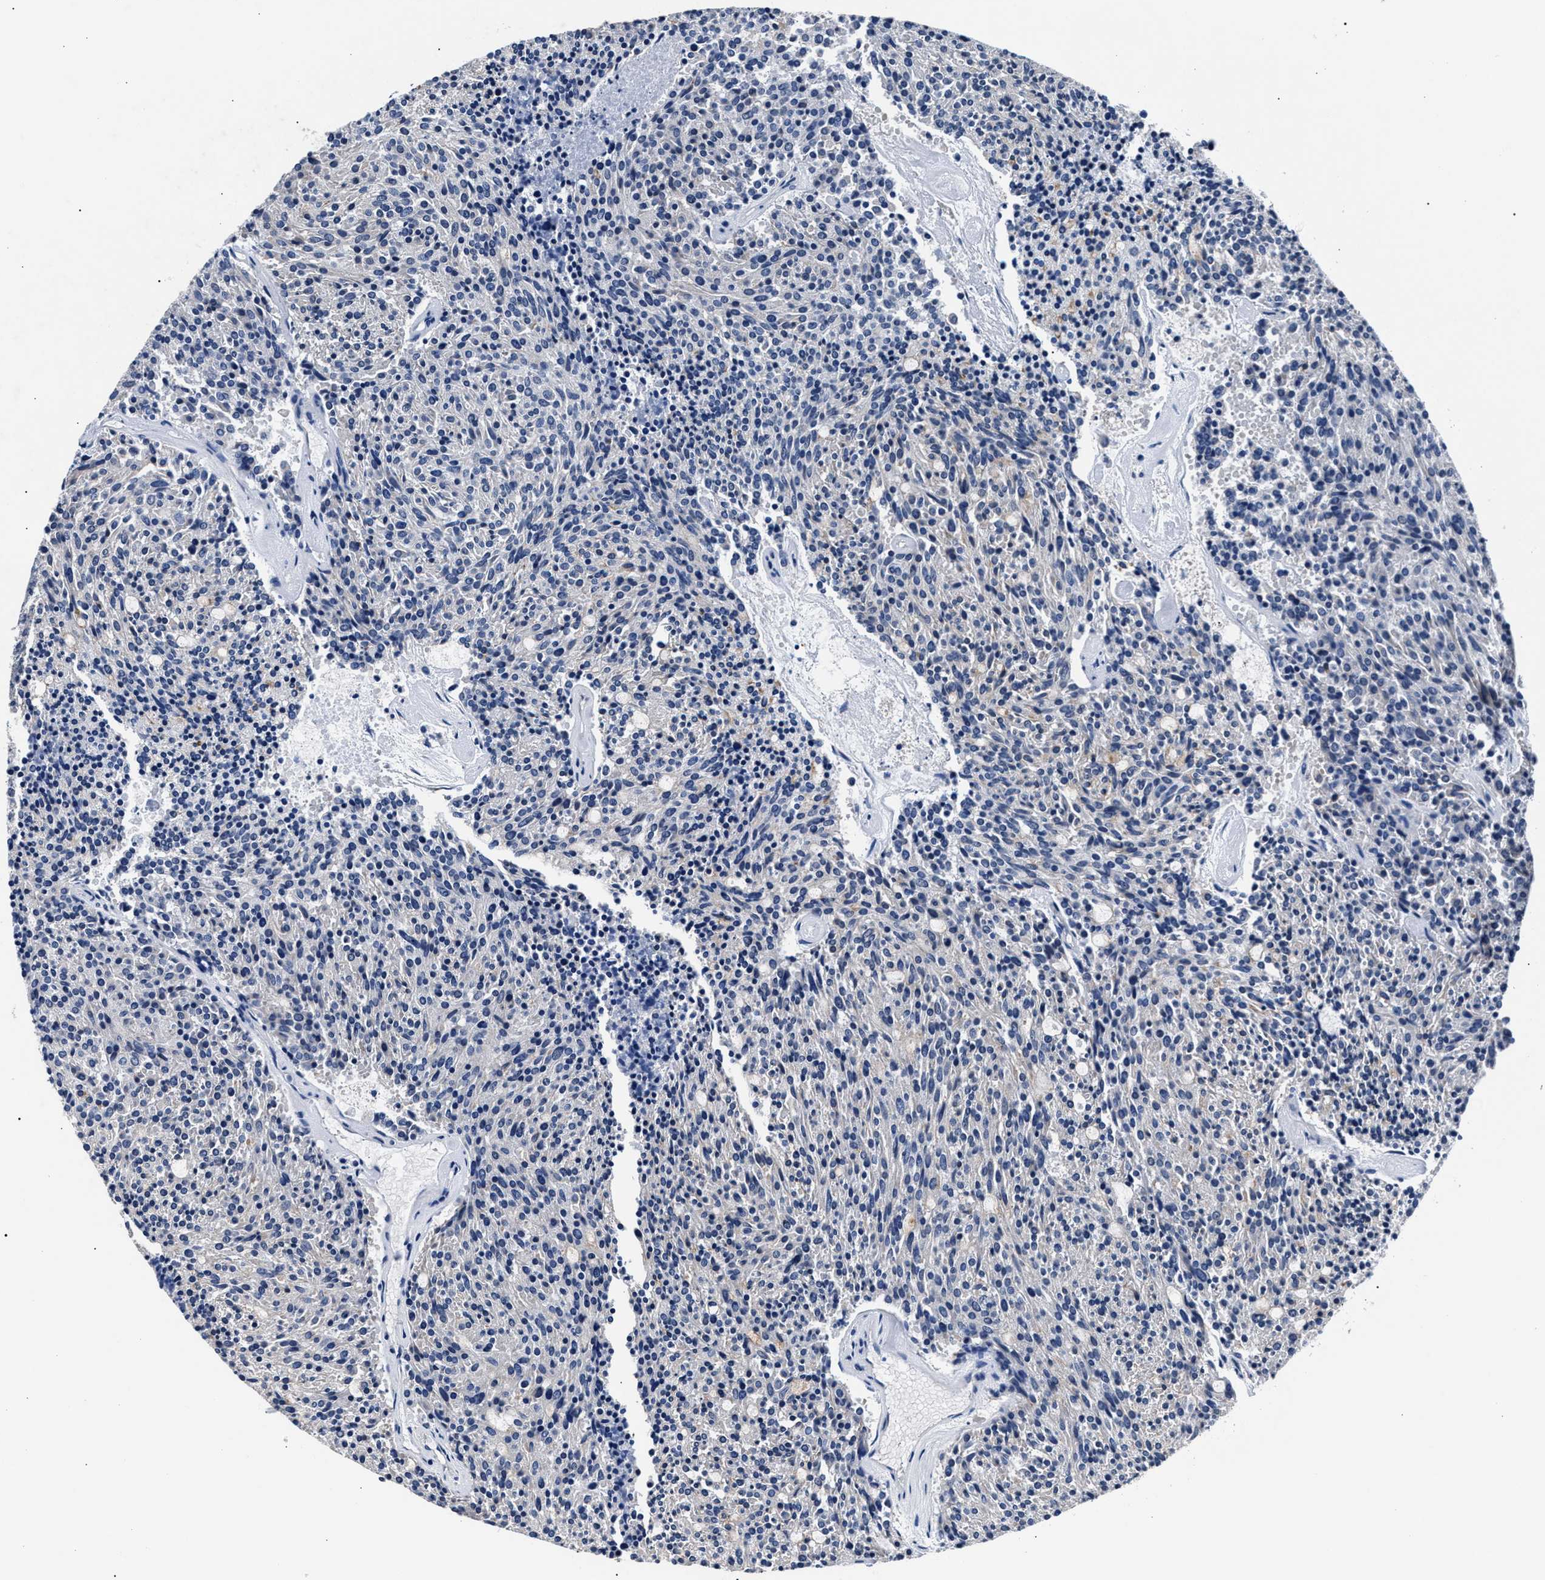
{"staining": {"intensity": "negative", "quantity": "none", "location": "none"}, "tissue": "carcinoid", "cell_type": "Tumor cells", "image_type": "cancer", "snomed": [{"axis": "morphology", "description": "Carcinoid, malignant, NOS"}, {"axis": "topography", "description": "Pancreas"}], "caption": "The photomicrograph shows no significant staining in tumor cells of carcinoid.", "gene": "PHF24", "patient": {"sex": "female", "age": 54}}